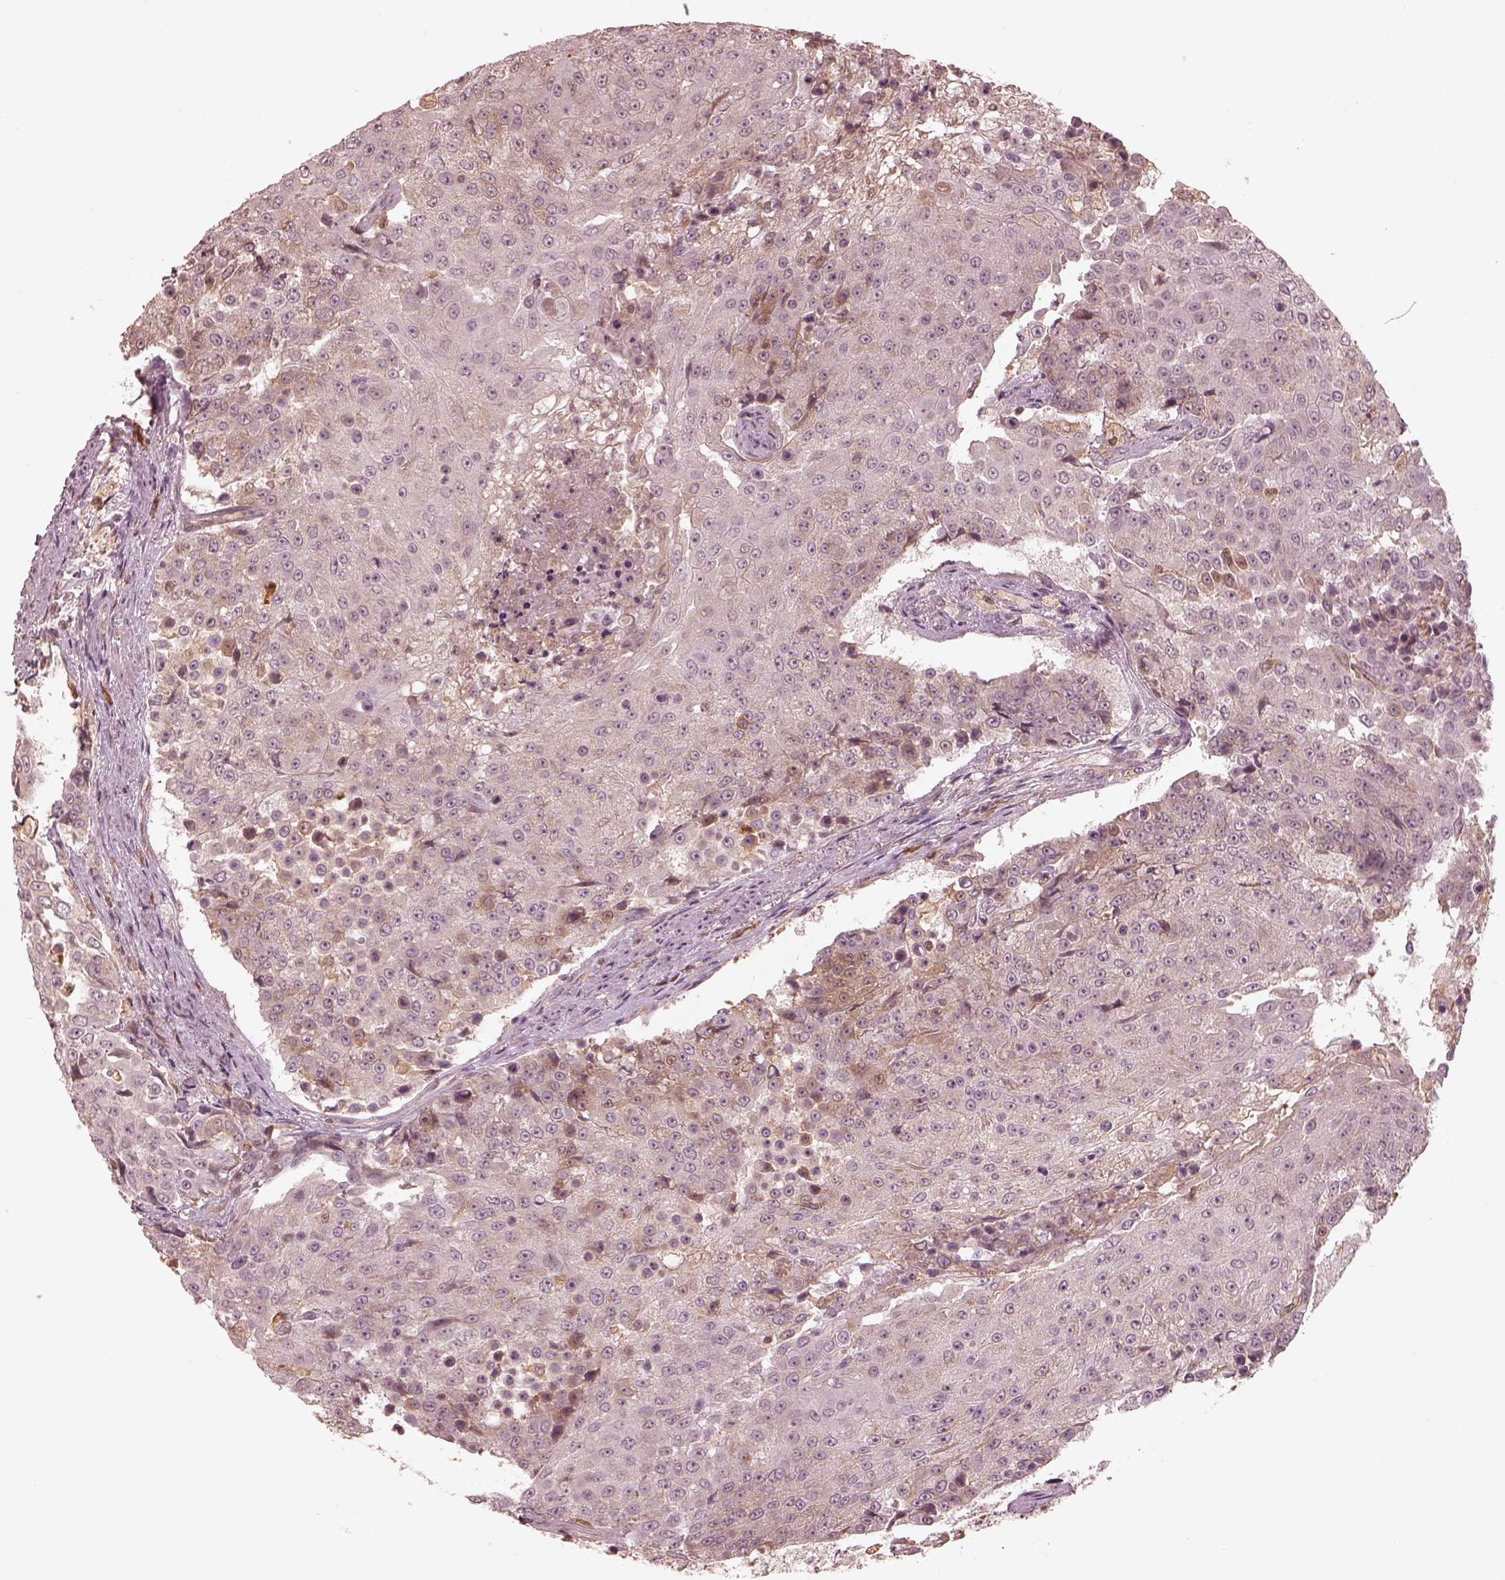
{"staining": {"intensity": "negative", "quantity": "none", "location": "none"}, "tissue": "urothelial cancer", "cell_type": "Tumor cells", "image_type": "cancer", "snomed": [{"axis": "morphology", "description": "Urothelial carcinoma, High grade"}, {"axis": "topography", "description": "Urinary bladder"}], "caption": "This is an immunohistochemistry micrograph of human urothelial cancer. There is no positivity in tumor cells.", "gene": "TF", "patient": {"sex": "female", "age": 63}}